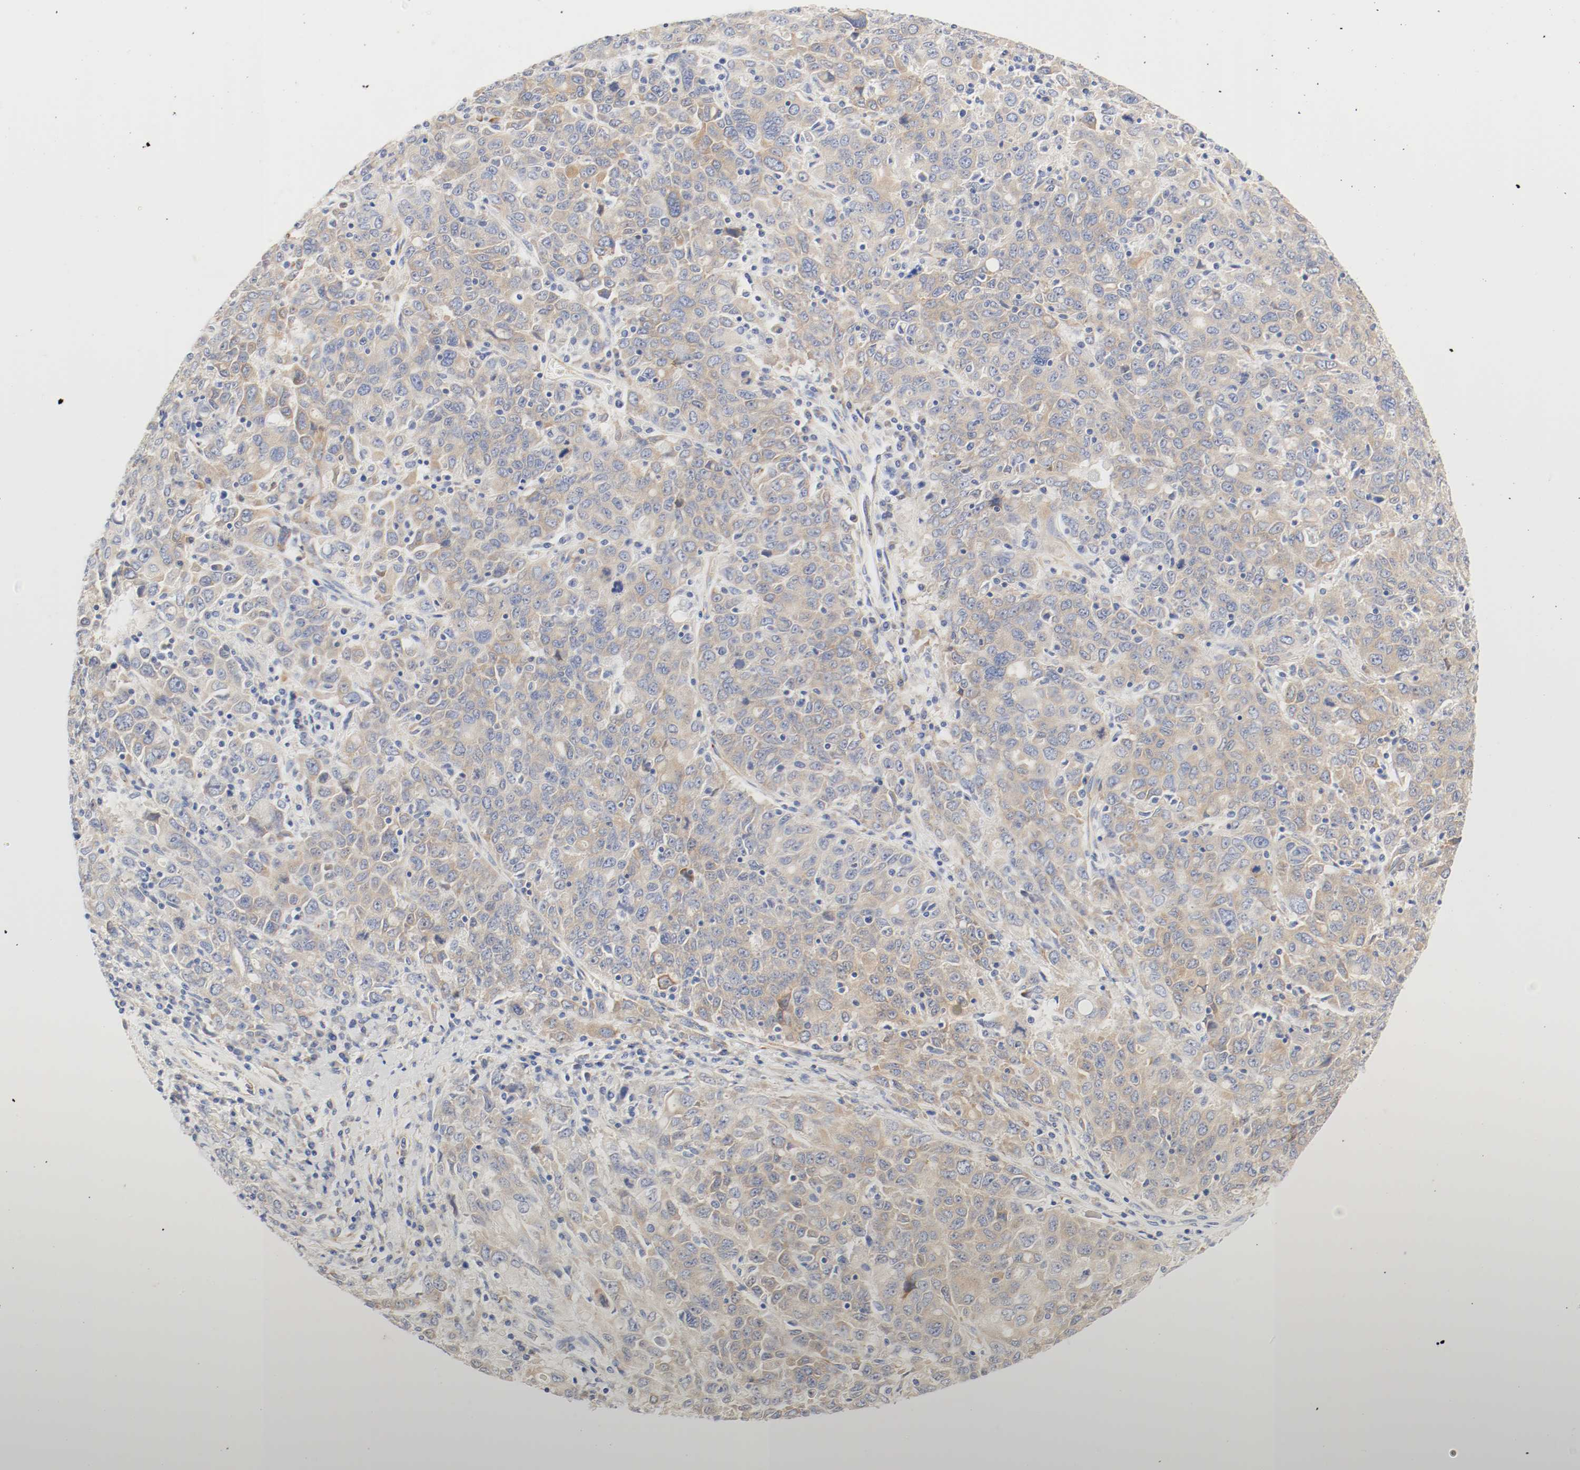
{"staining": {"intensity": "moderate", "quantity": ">75%", "location": "cytoplasmic/membranous"}, "tissue": "ovarian cancer", "cell_type": "Tumor cells", "image_type": "cancer", "snomed": [{"axis": "morphology", "description": "Carcinoma, endometroid"}, {"axis": "topography", "description": "Ovary"}], "caption": "Tumor cells exhibit medium levels of moderate cytoplasmic/membranous expression in approximately >75% of cells in human endometroid carcinoma (ovarian). (brown staining indicates protein expression, while blue staining denotes nuclei).", "gene": "GIT1", "patient": {"sex": "female", "age": 62}}